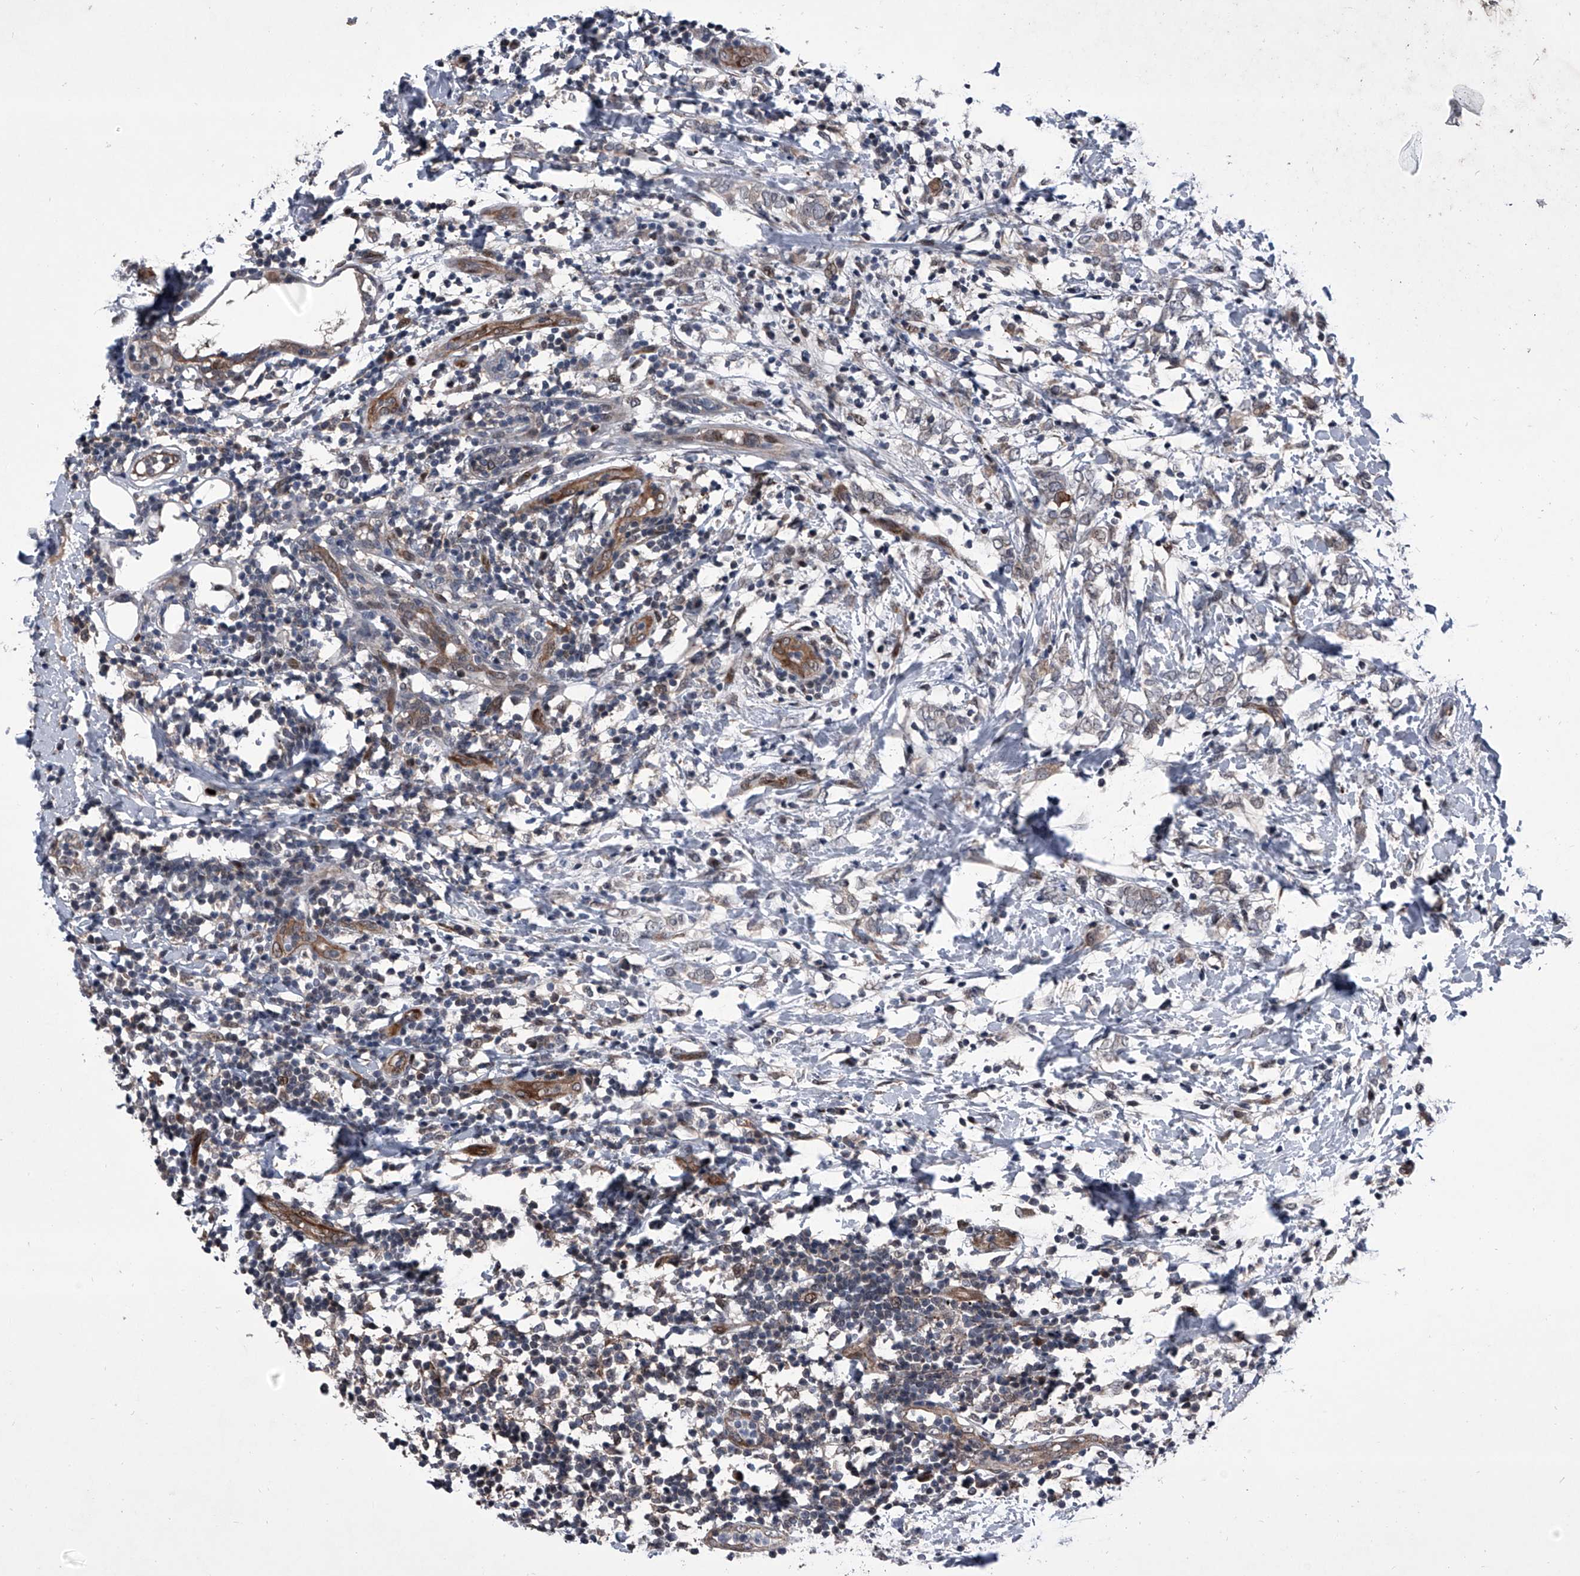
{"staining": {"intensity": "negative", "quantity": "none", "location": "none"}, "tissue": "breast cancer", "cell_type": "Tumor cells", "image_type": "cancer", "snomed": [{"axis": "morphology", "description": "Normal tissue, NOS"}, {"axis": "morphology", "description": "Lobular carcinoma"}, {"axis": "topography", "description": "Breast"}], "caption": "A high-resolution micrograph shows IHC staining of lobular carcinoma (breast), which shows no significant positivity in tumor cells. (DAB (3,3'-diaminobenzidine) IHC with hematoxylin counter stain).", "gene": "ELK4", "patient": {"sex": "female", "age": 47}}